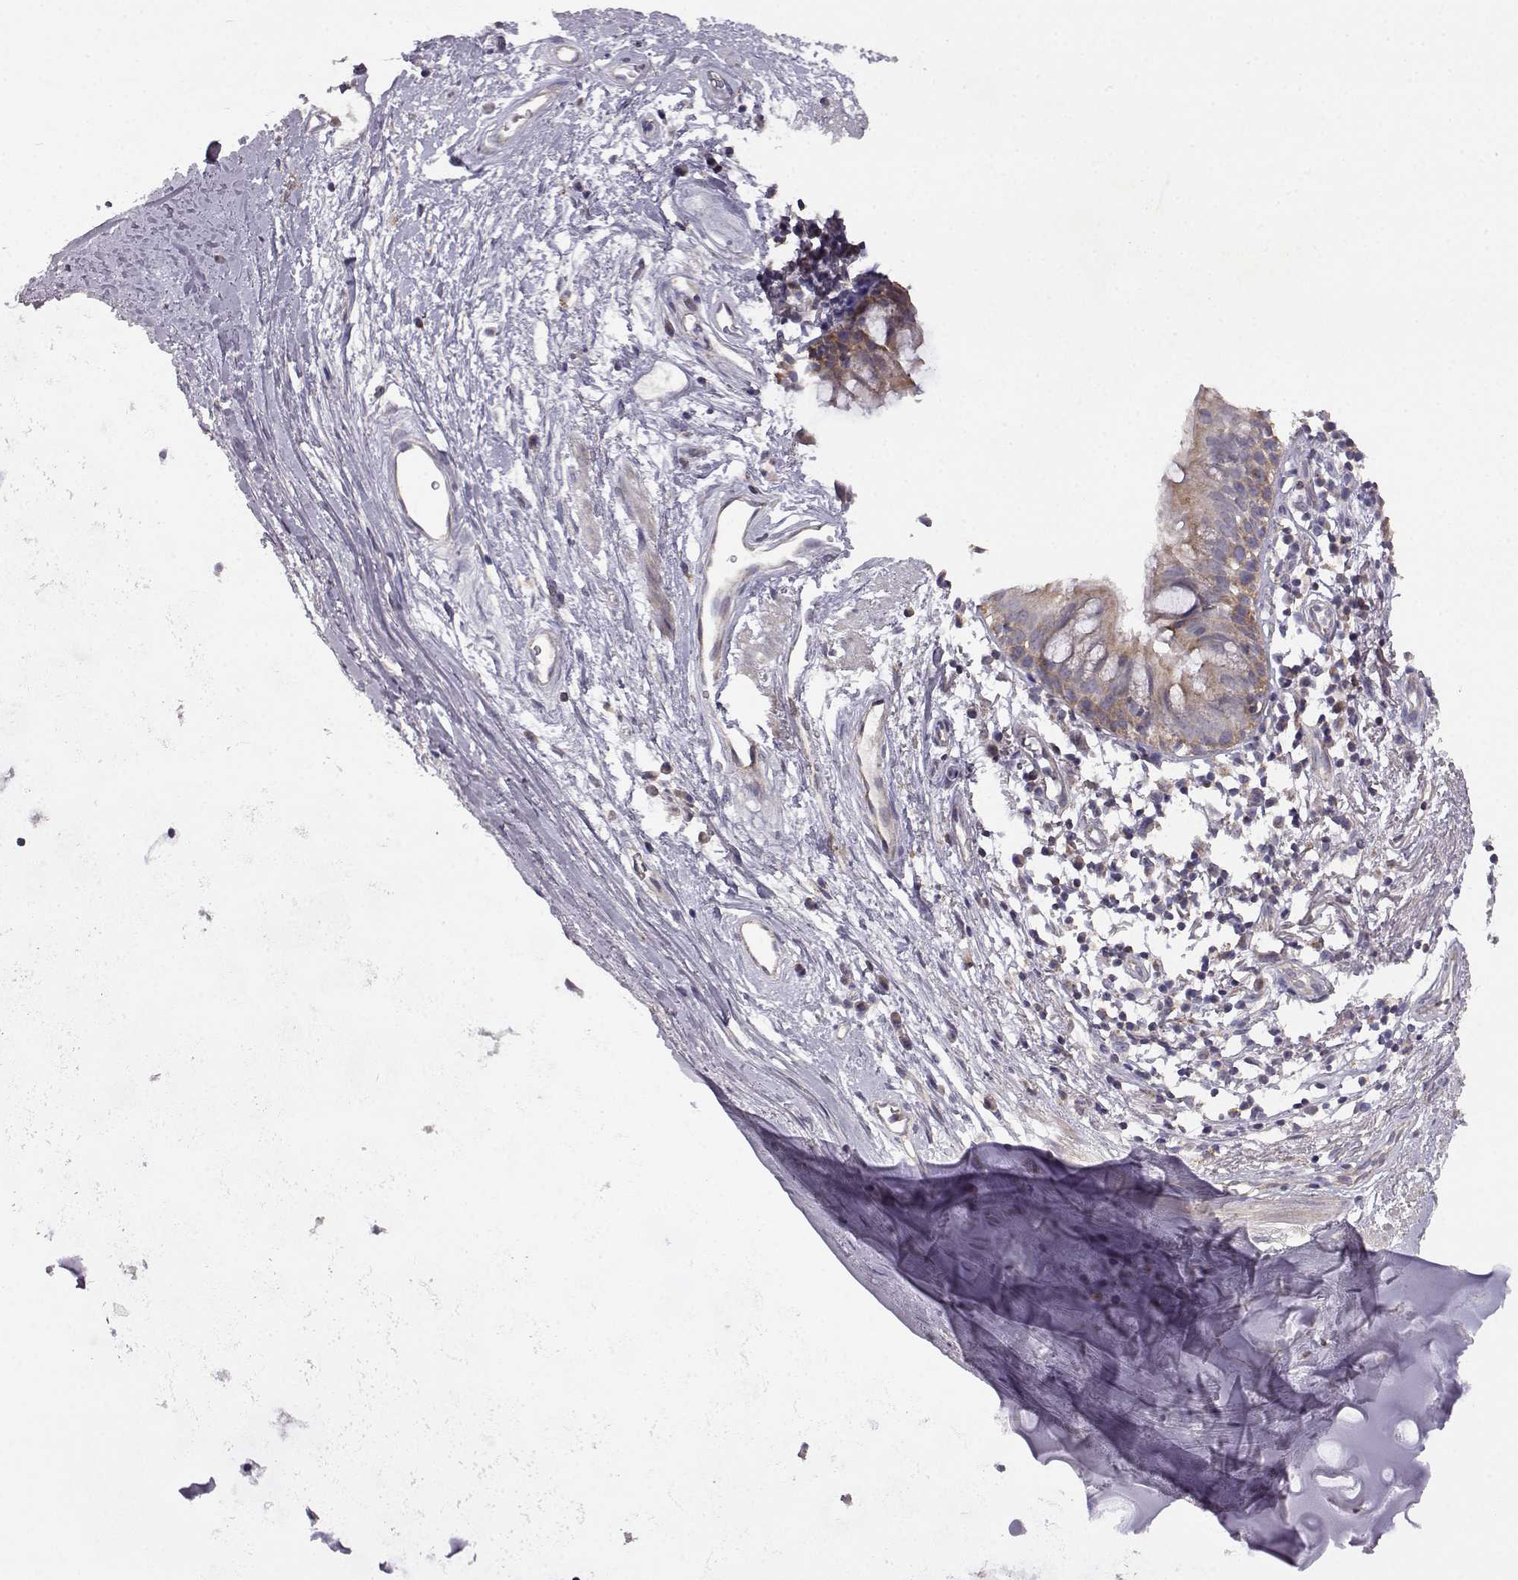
{"staining": {"intensity": "weak", "quantity": "25%-75%", "location": "cytoplasmic/membranous"}, "tissue": "bronchus", "cell_type": "Respiratory epithelial cells", "image_type": "normal", "snomed": [{"axis": "morphology", "description": "Normal tissue, NOS"}, {"axis": "topography", "description": "Cartilage tissue"}, {"axis": "topography", "description": "Bronchus"}], "caption": "Immunohistochemical staining of unremarkable human bronchus displays weak cytoplasmic/membranous protein expression in about 25%-75% of respiratory epithelial cells.", "gene": "DDC", "patient": {"sex": "male", "age": 58}}